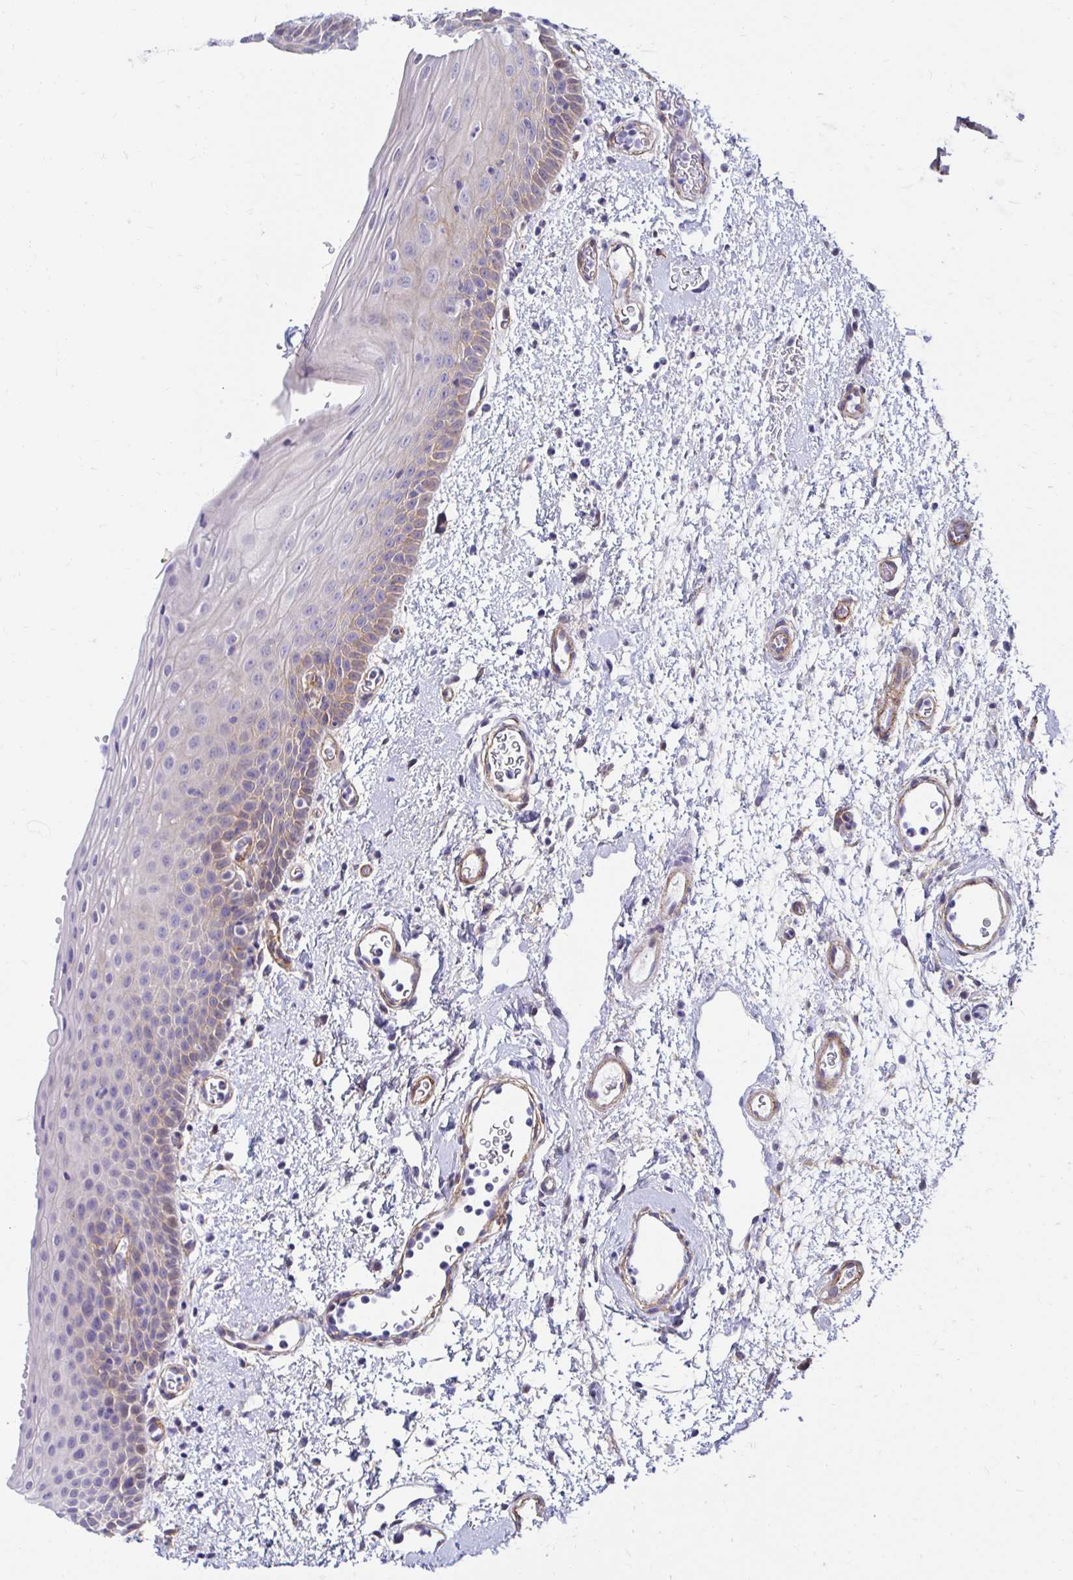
{"staining": {"intensity": "weak", "quantity": "25%-75%", "location": "cytoplasmic/membranous"}, "tissue": "oral mucosa", "cell_type": "Squamous epithelial cells", "image_type": "normal", "snomed": [{"axis": "morphology", "description": "Normal tissue, NOS"}, {"axis": "topography", "description": "Oral tissue"}, {"axis": "topography", "description": "Head-Neck"}], "caption": "This micrograph demonstrates immunohistochemistry staining of unremarkable oral mucosa, with low weak cytoplasmic/membranous staining in approximately 25%-75% of squamous epithelial cells.", "gene": "ANKRD62", "patient": {"sex": "female", "age": 55}}